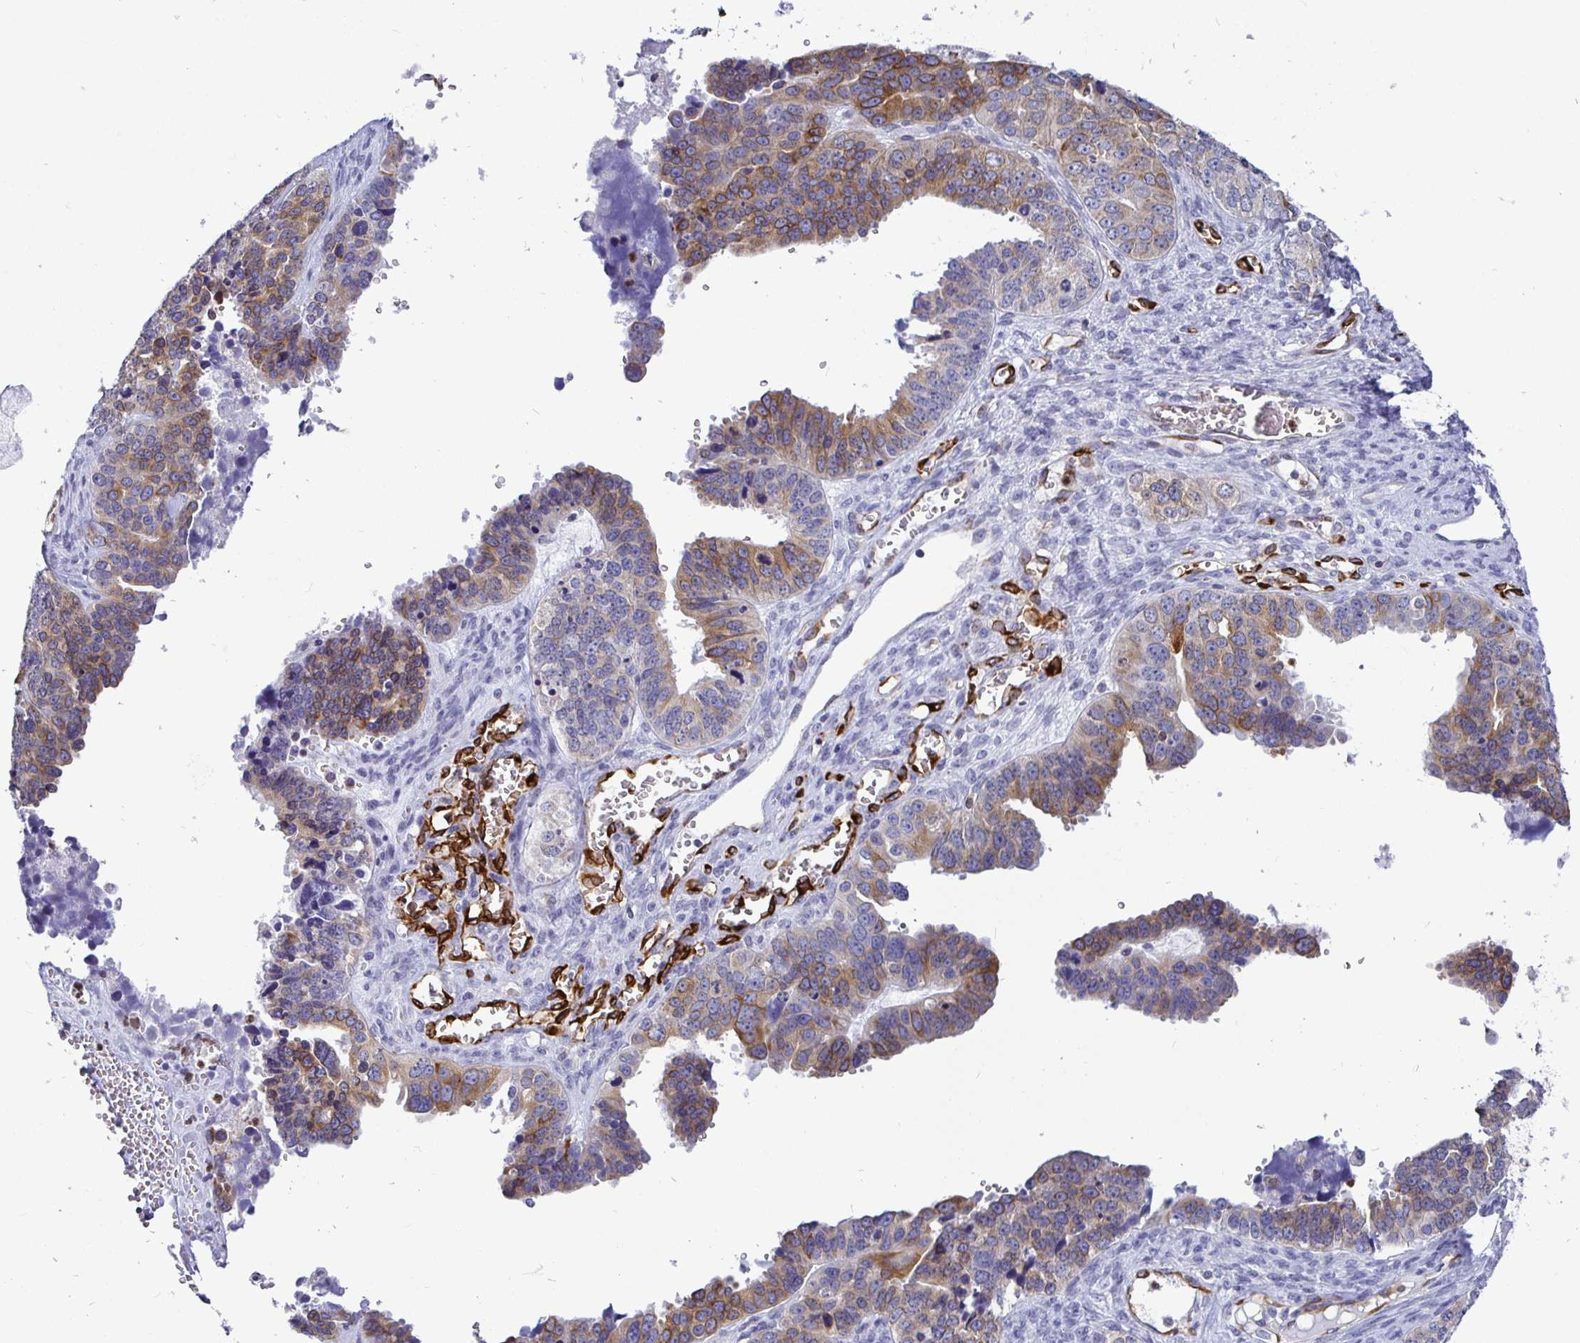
{"staining": {"intensity": "weak", "quantity": "25%-75%", "location": "cytoplasmic/membranous"}, "tissue": "ovarian cancer", "cell_type": "Tumor cells", "image_type": "cancer", "snomed": [{"axis": "morphology", "description": "Cystadenocarcinoma, serous, NOS"}, {"axis": "topography", "description": "Ovary"}], "caption": "This is a histology image of IHC staining of ovarian cancer (serous cystadenocarcinoma), which shows weak expression in the cytoplasmic/membranous of tumor cells.", "gene": "TP53I11", "patient": {"sex": "female", "age": 76}}